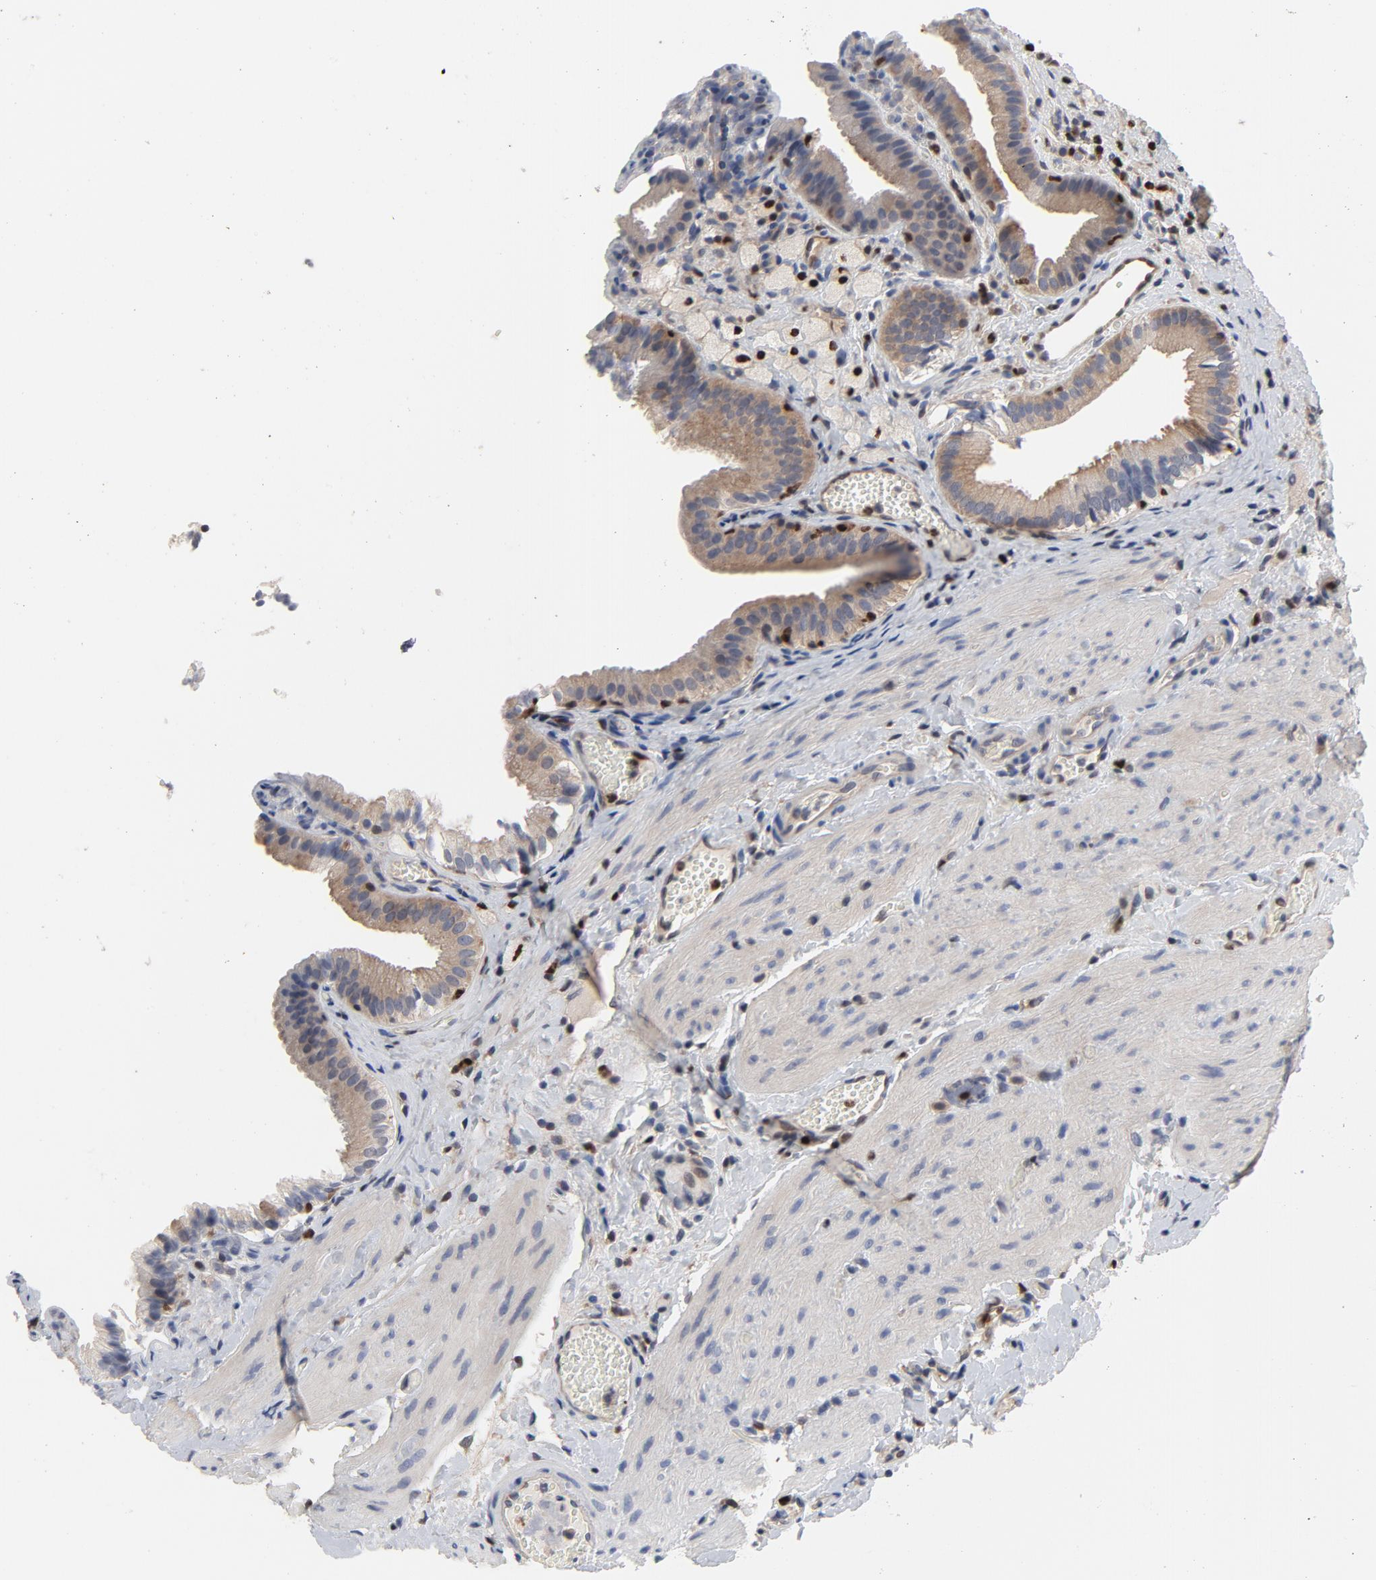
{"staining": {"intensity": "moderate", "quantity": ">75%", "location": "cytoplasmic/membranous"}, "tissue": "gallbladder", "cell_type": "Glandular cells", "image_type": "normal", "snomed": [{"axis": "morphology", "description": "Normal tissue, NOS"}, {"axis": "topography", "description": "Gallbladder"}], "caption": "A micrograph showing moderate cytoplasmic/membranous expression in about >75% of glandular cells in unremarkable gallbladder, as visualized by brown immunohistochemical staining.", "gene": "NFKB1", "patient": {"sex": "female", "age": 24}}